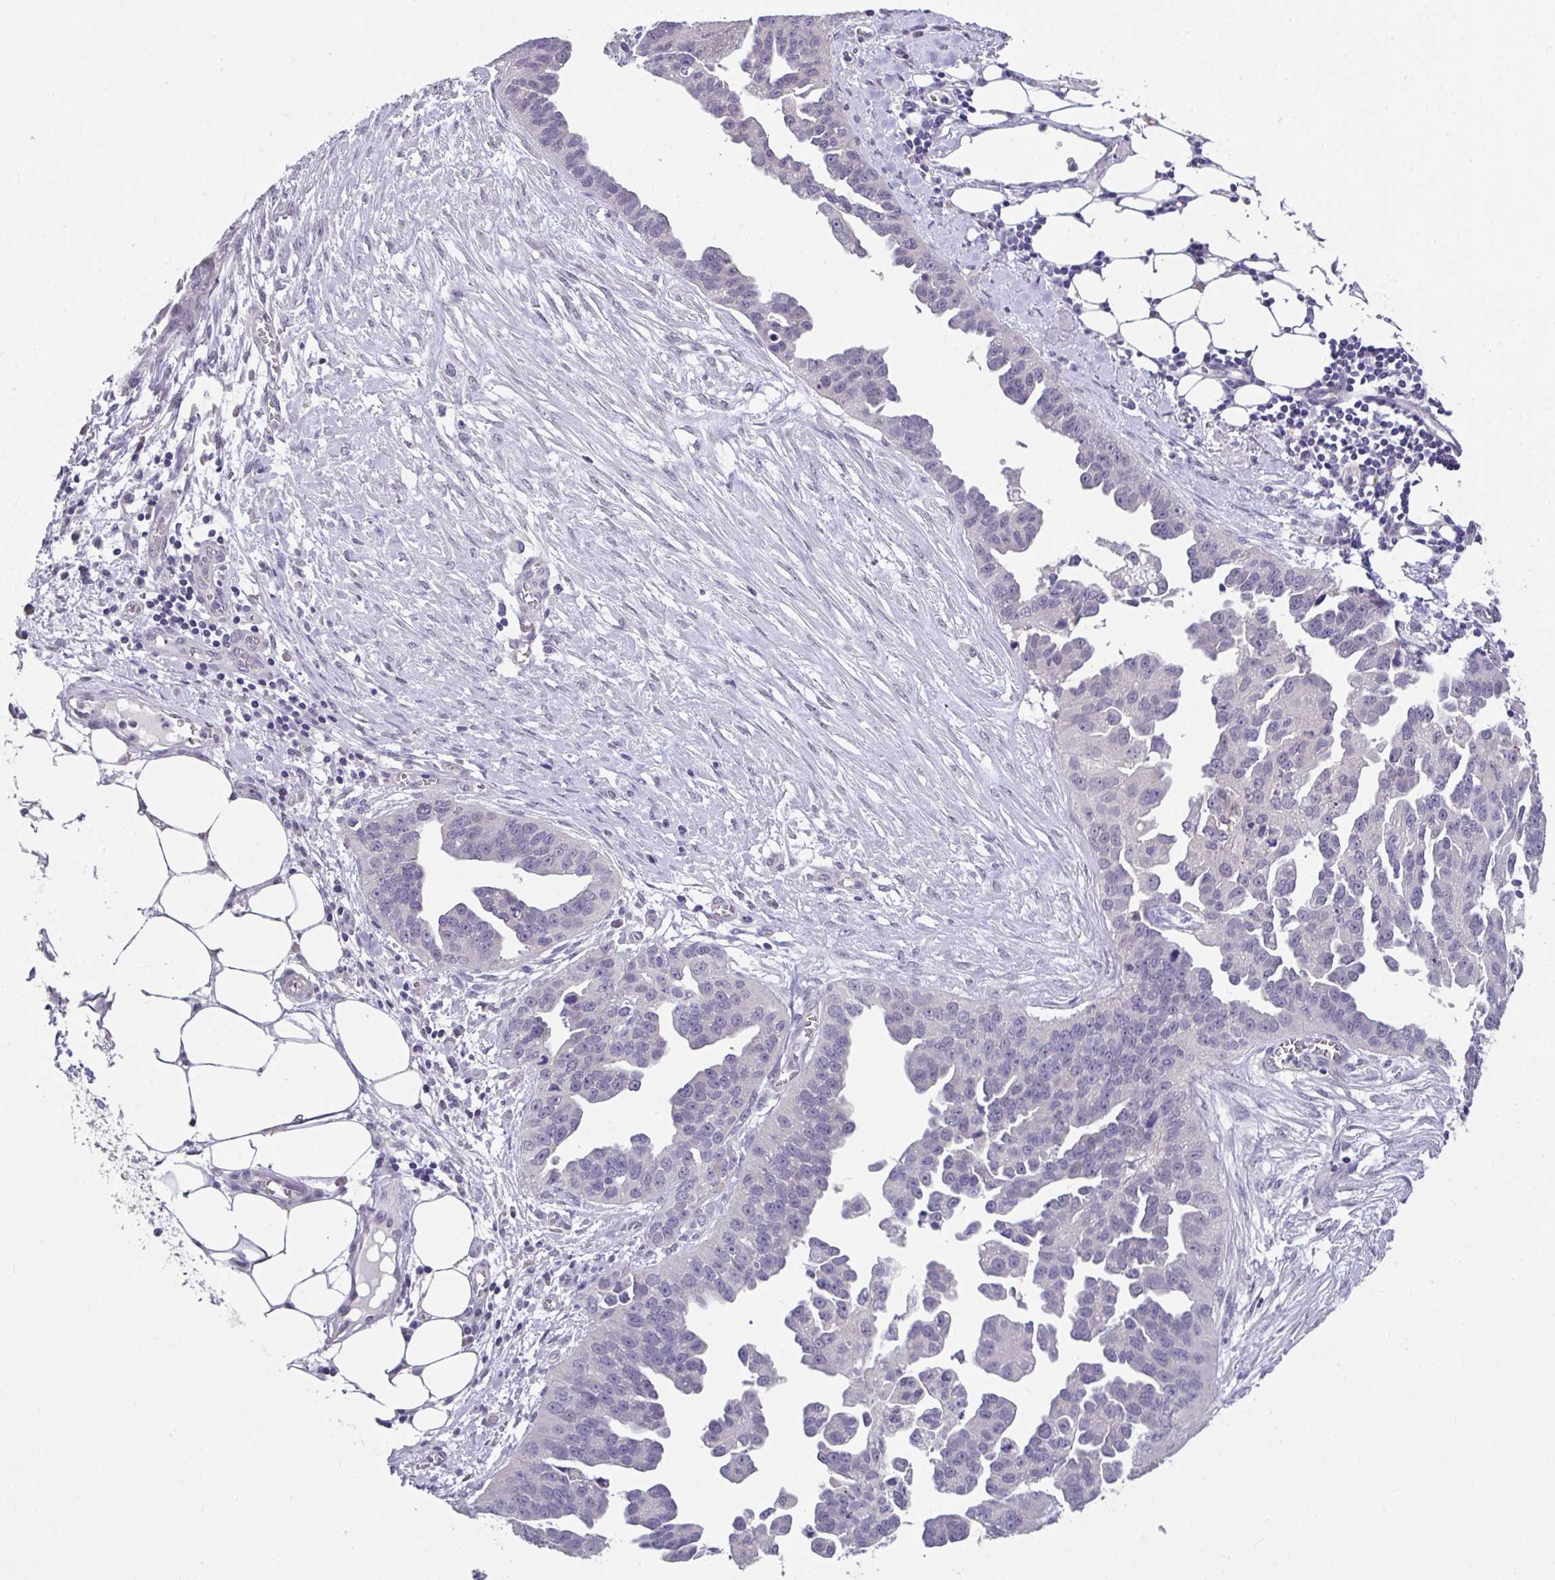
{"staining": {"intensity": "negative", "quantity": "none", "location": "none"}, "tissue": "ovarian cancer", "cell_type": "Tumor cells", "image_type": "cancer", "snomed": [{"axis": "morphology", "description": "Cystadenocarcinoma, serous, NOS"}, {"axis": "topography", "description": "Ovary"}], "caption": "Tumor cells show no significant staining in ovarian cancer.", "gene": "GLTPD2", "patient": {"sex": "female", "age": 75}}